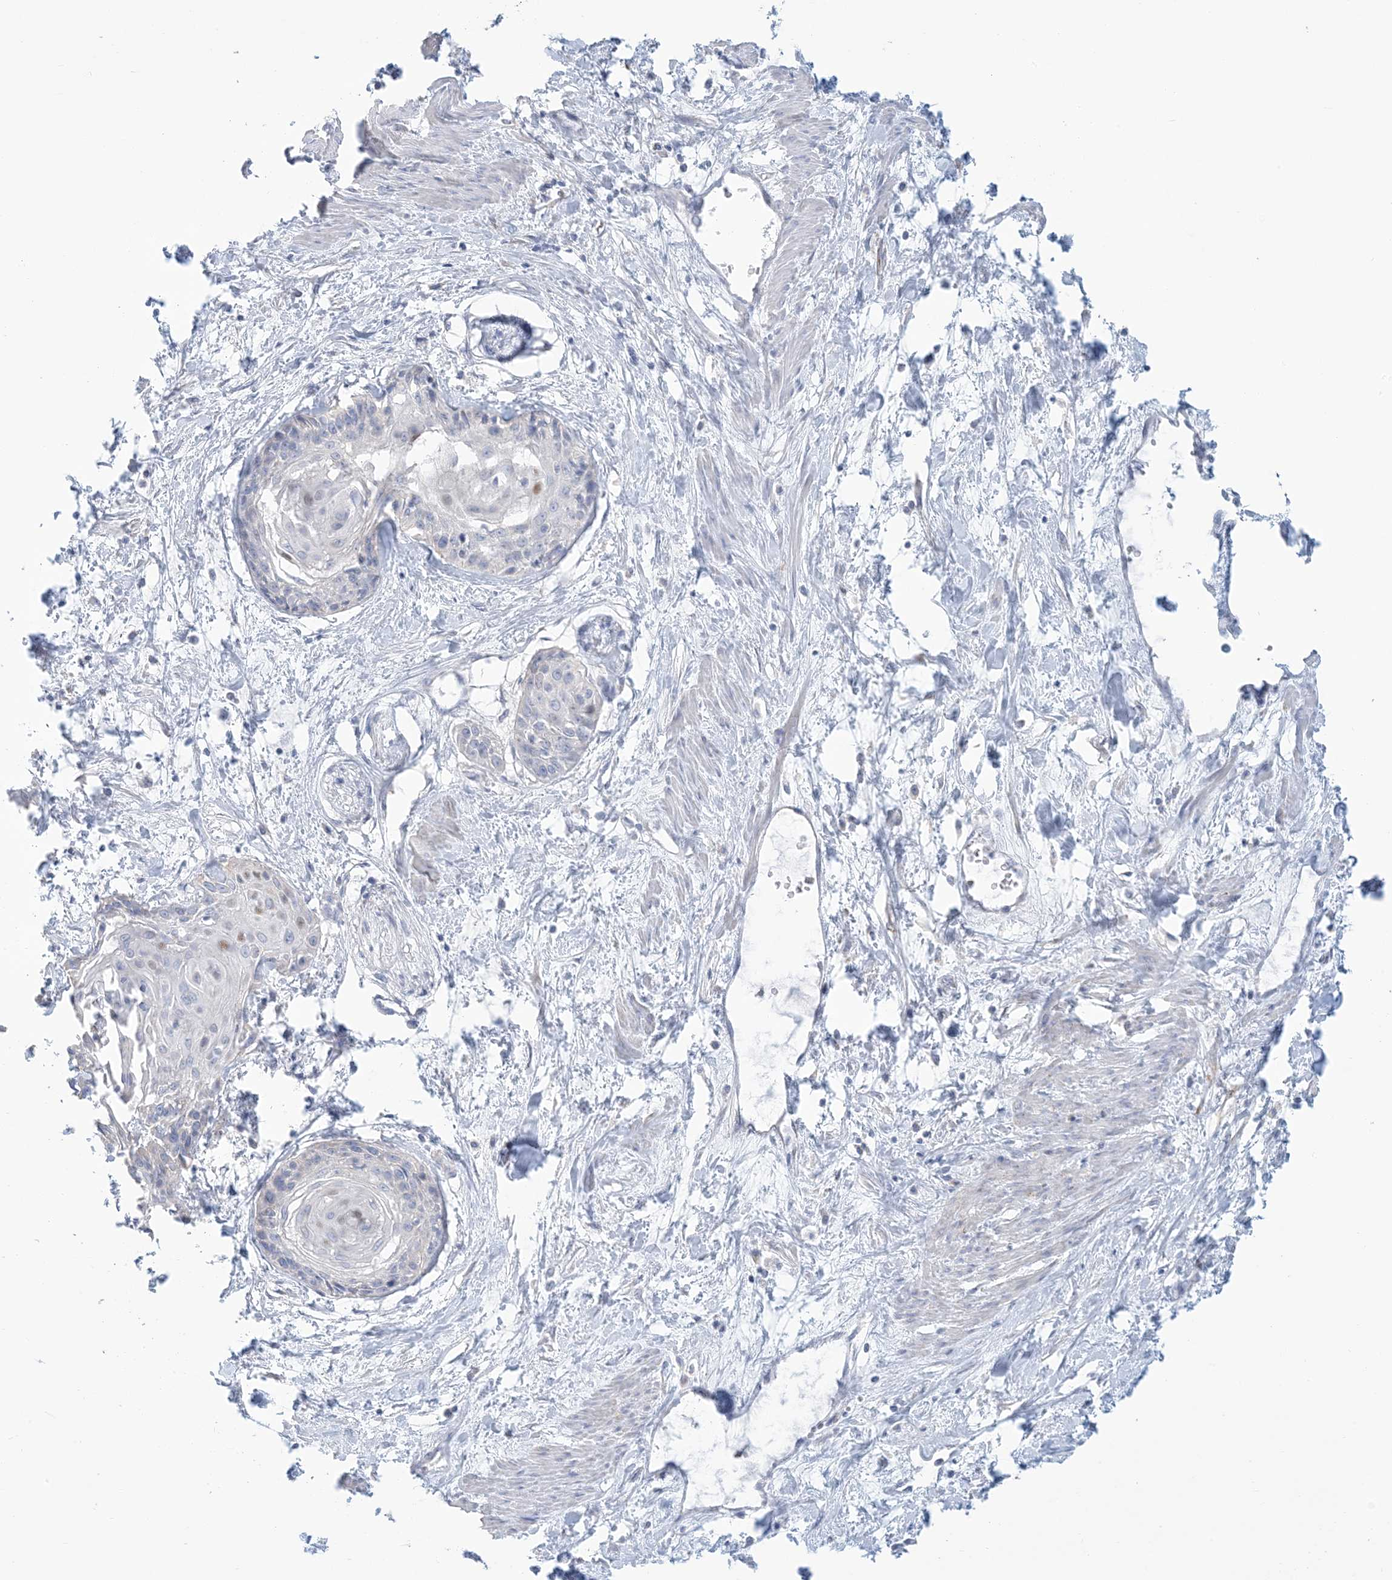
{"staining": {"intensity": "negative", "quantity": "none", "location": "none"}, "tissue": "cervical cancer", "cell_type": "Tumor cells", "image_type": "cancer", "snomed": [{"axis": "morphology", "description": "Squamous cell carcinoma, NOS"}, {"axis": "topography", "description": "Cervix"}], "caption": "Human cervical cancer (squamous cell carcinoma) stained for a protein using immunohistochemistry displays no positivity in tumor cells.", "gene": "MTHFD2L", "patient": {"sex": "female", "age": 57}}